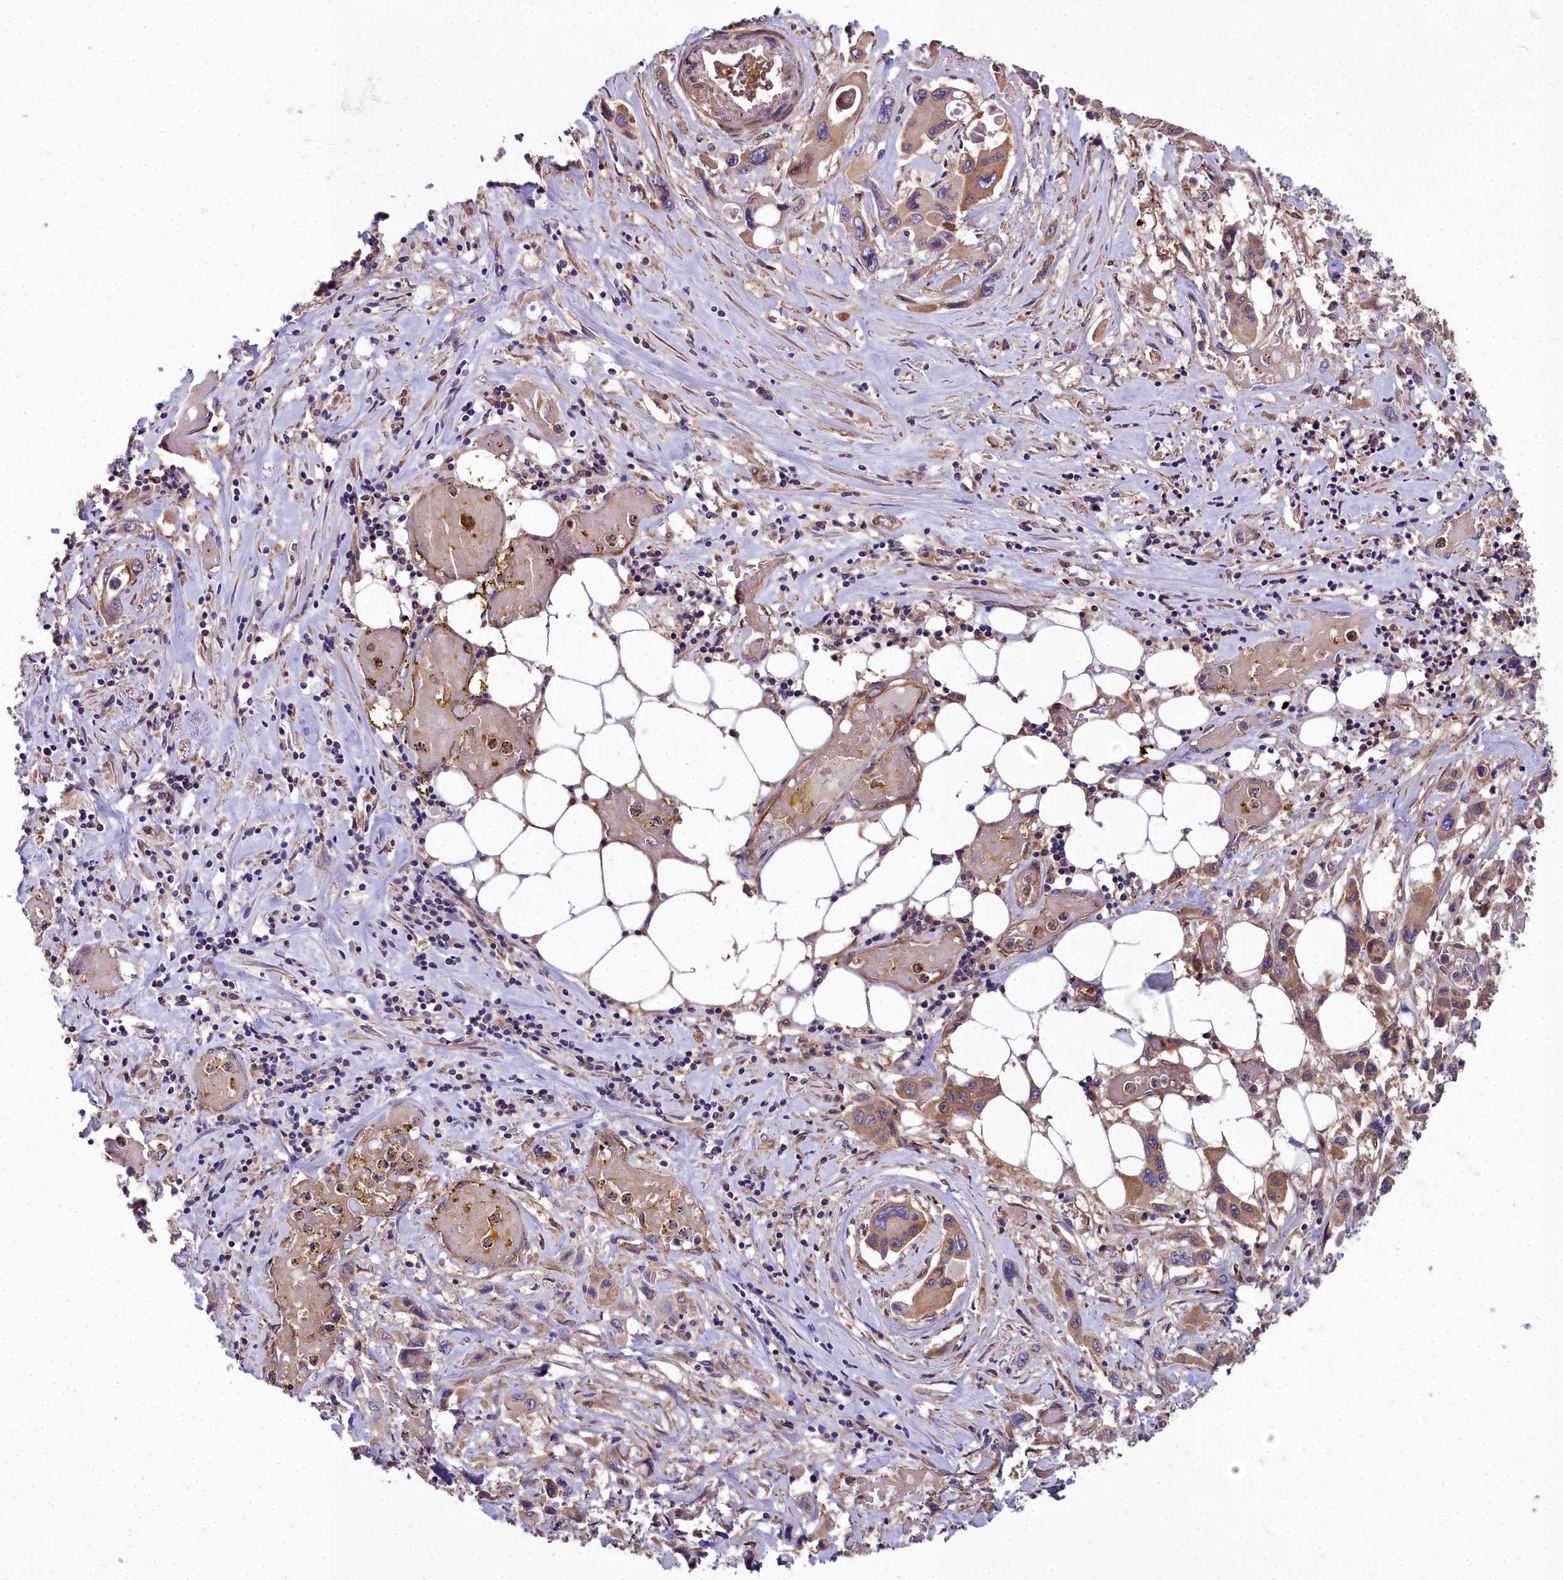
{"staining": {"intensity": "moderate", "quantity": ">75%", "location": "cytoplasmic/membranous"}, "tissue": "pancreatic cancer", "cell_type": "Tumor cells", "image_type": "cancer", "snomed": [{"axis": "morphology", "description": "Adenocarcinoma, NOS"}, {"axis": "topography", "description": "Pancreas"}], "caption": "IHC photomicrograph of neoplastic tissue: adenocarcinoma (pancreatic) stained using immunohistochemistry (IHC) reveals medium levels of moderate protein expression localized specifically in the cytoplasmic/membranous of tumor cells, appearing as a cytoplasmic/membranous brown color.", "gene": "DCTN3", "patient": {"sex": "male", "age": 92}}